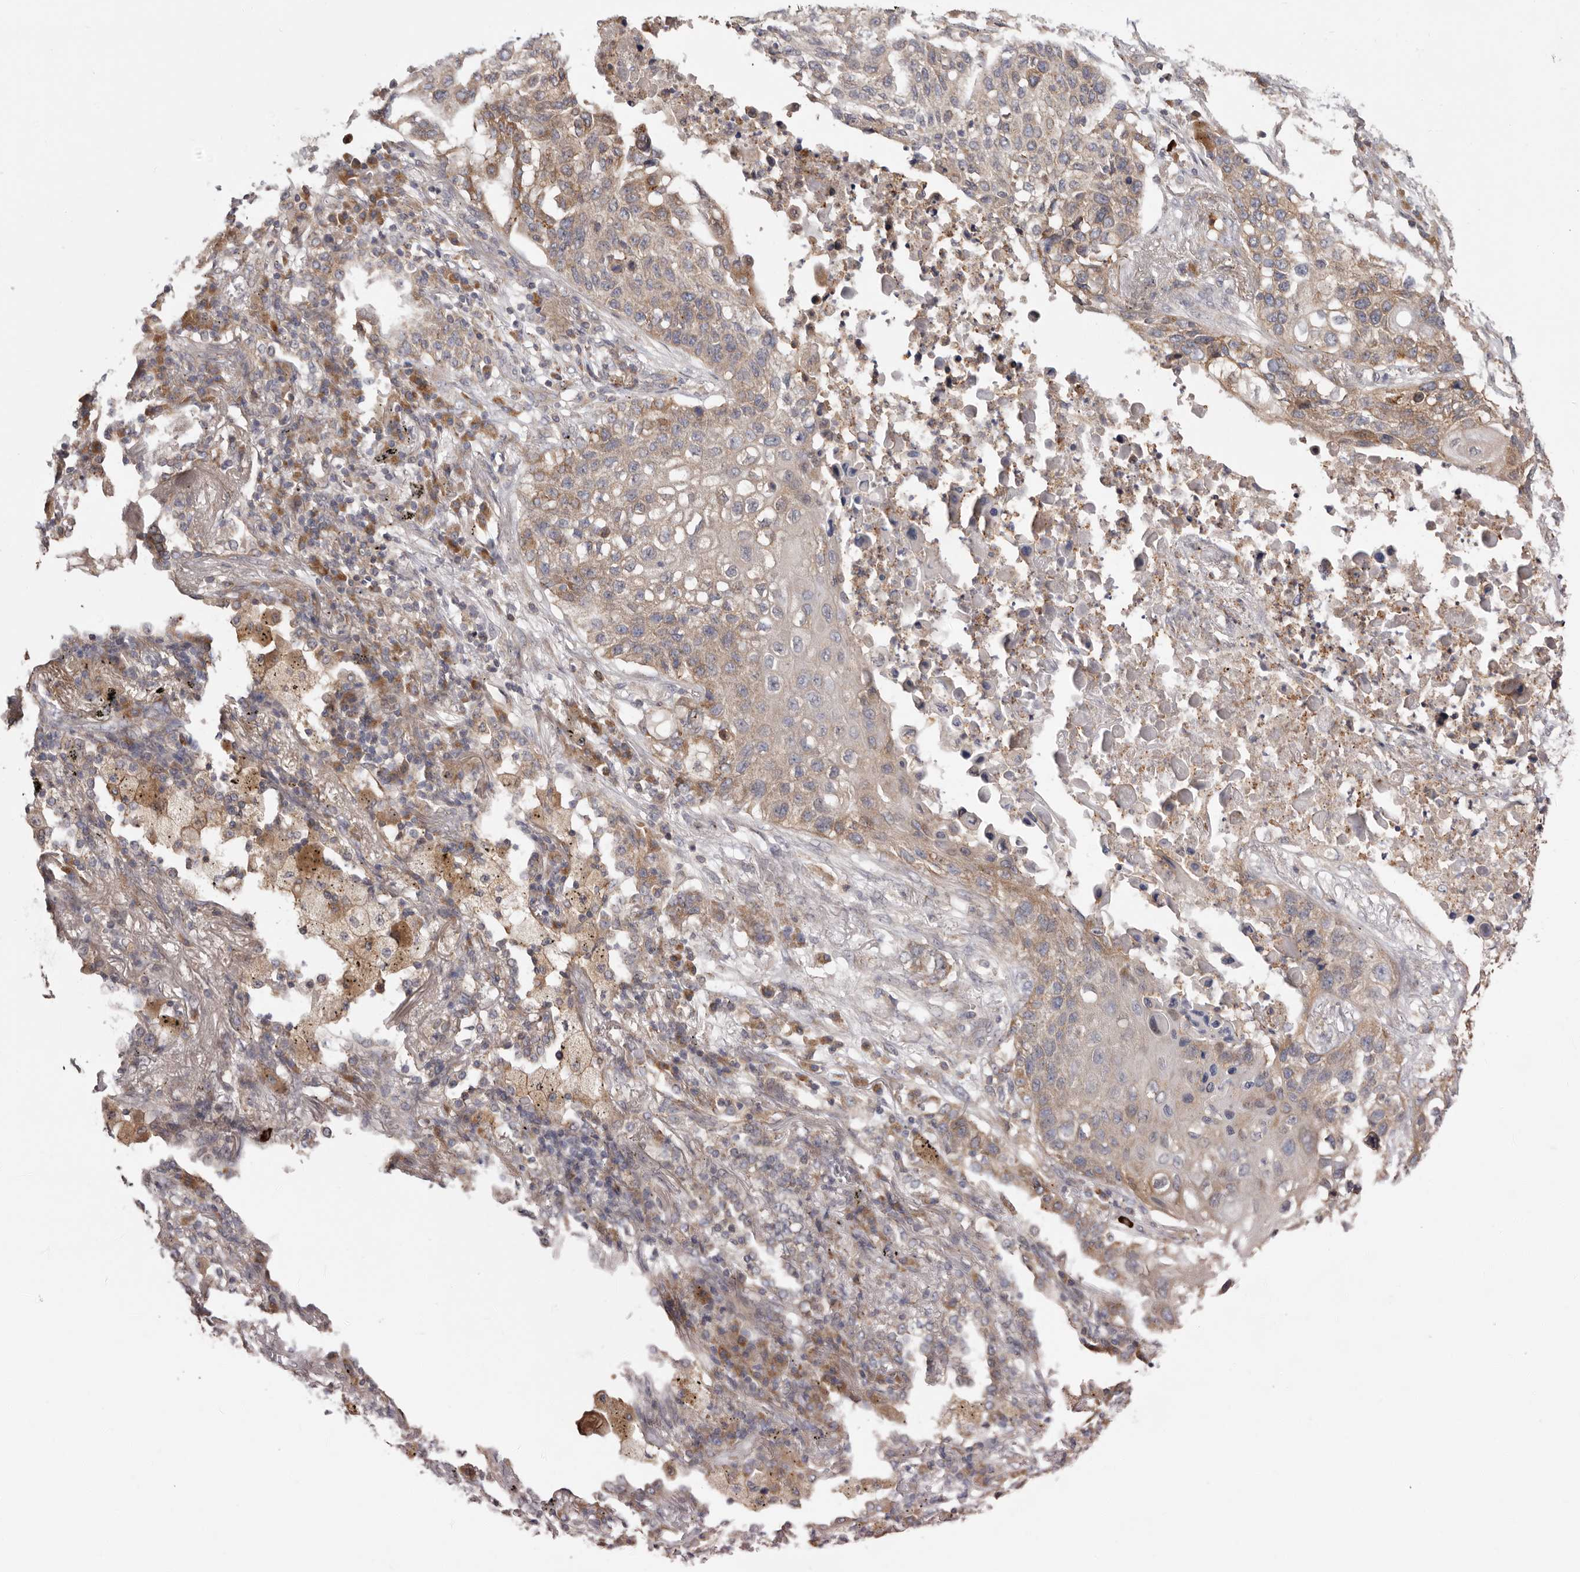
{"staining": {"intensity": "weak", "quantity": "25%-75%", "location": "cytoplasmic/membranous"}, "tissue": "lung cancer", "cell_type": "Tumor cells", "image_type": "cancer", "snomed": [{"axis": "morphology", "description": "Squamous cell carcinoma, NOS"}, {"axis": "topography", "description": "Lung"}], "caption": "Protein staining displays weak cytoplasmic/membranous positivity in approximately 25%-75% of tumor cells in lung cancer. The protein of interest is stained brown, and the nuclei are stained in blue (DAB IHC with brightfield microscopy, high magnification).", "gene": "TMUB1", "patient": {"sex": "female", "age": 63}}